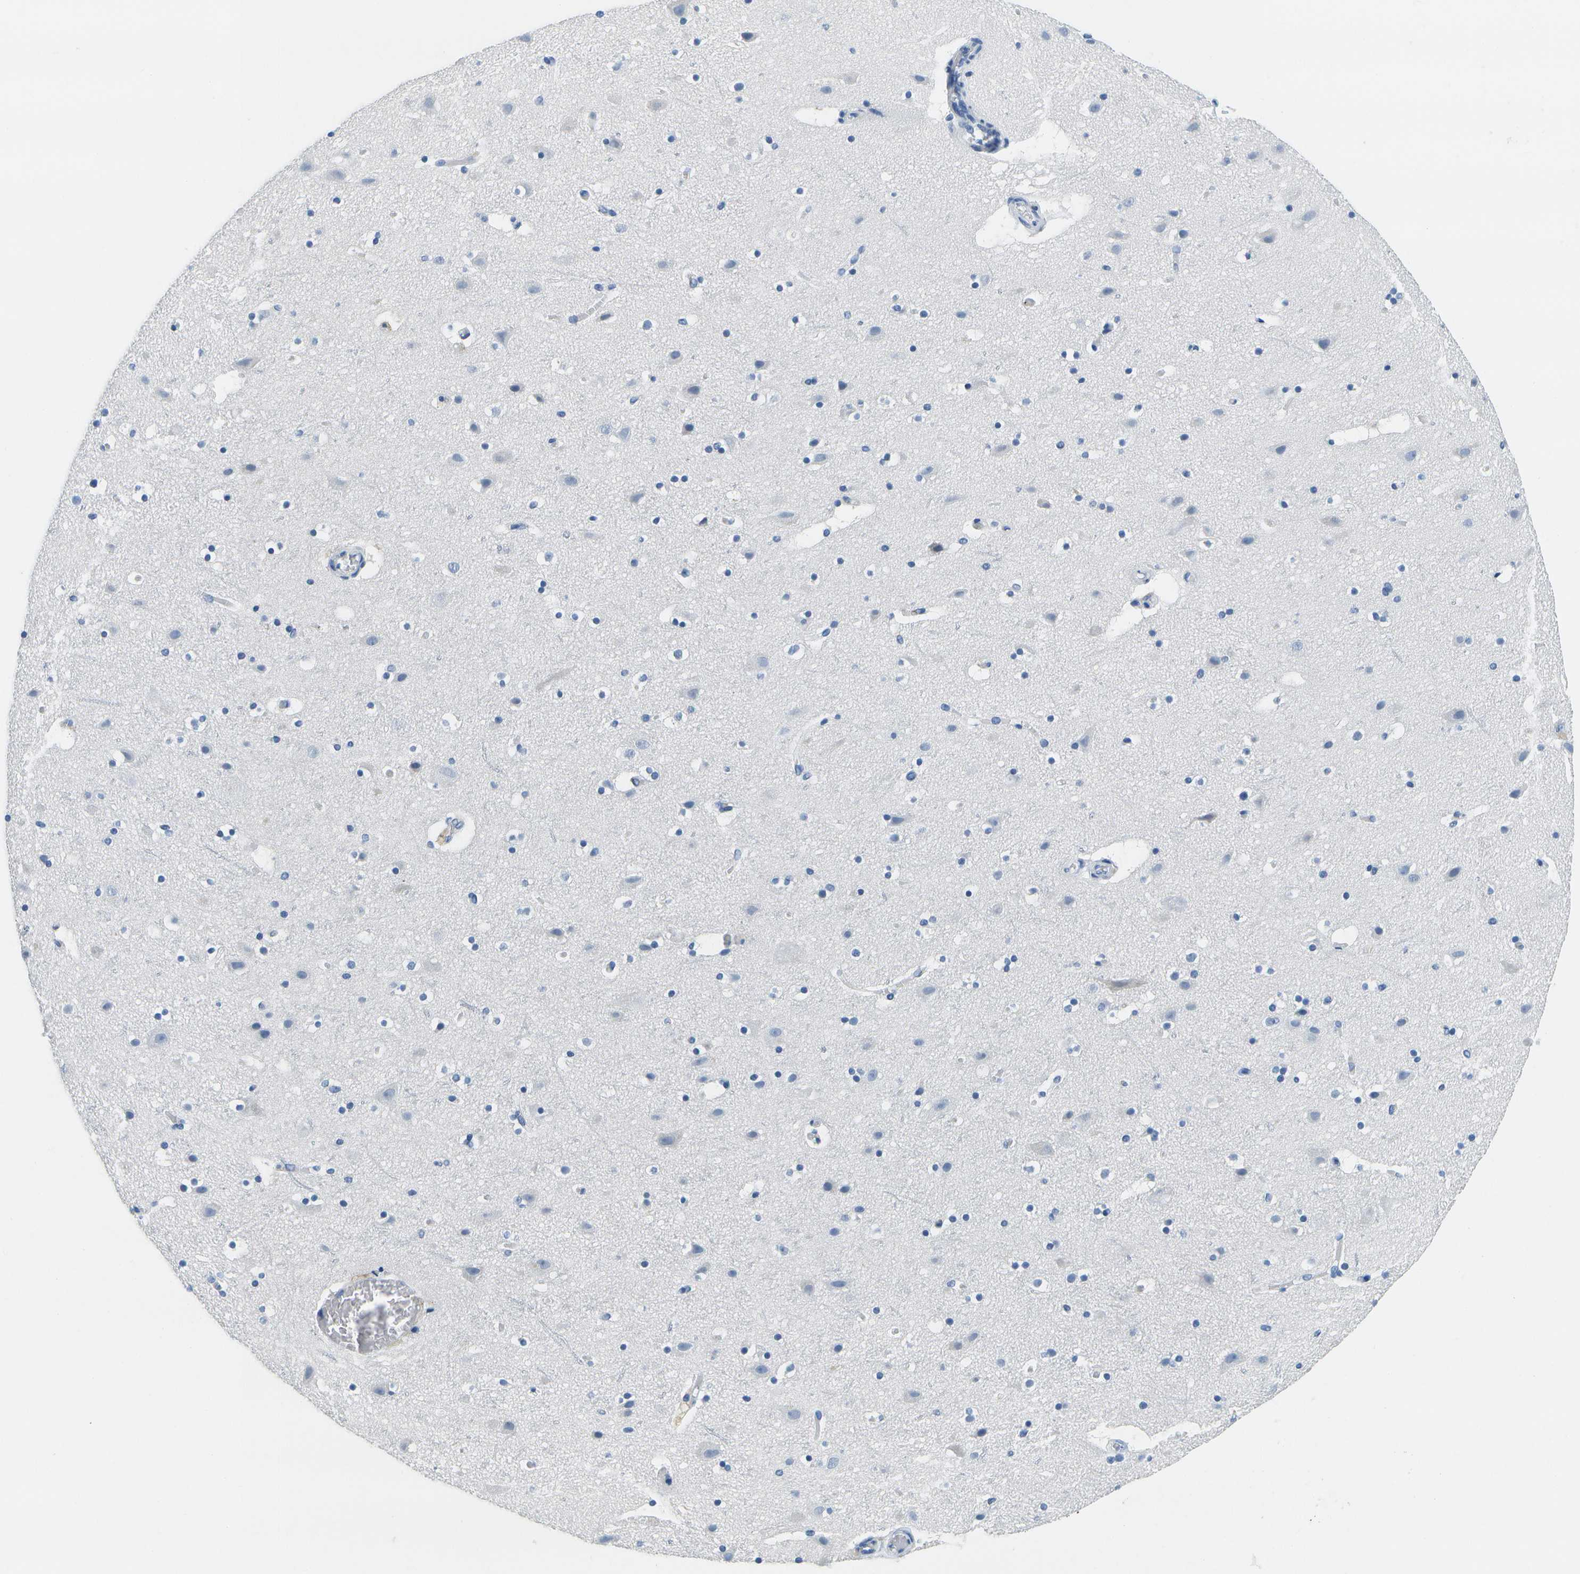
{"staining": {"intensity": "strong", "quantity": "<25%", "location": "cytoplasmic/membranous"}, "tissue": "cerebral cortex", "cell_type": "Endothelial cells", "image_type": "normal", "snomed": [{"axis": "morphology", "description": "Normal tissue, NOS"}, {"axis": "topography", "description": "Cerebral cortex"}], "caption": "DAB immunohistochemical staining of benign human cerebral cortex displays strong cytoplasmic/membranous protein staining in about <25% of endothelial cells. (Brightfield microscopy of DAB IHC at high magnification).", "gene": "SERPINA1", "patient": {"sex": "male", "age": 45}}